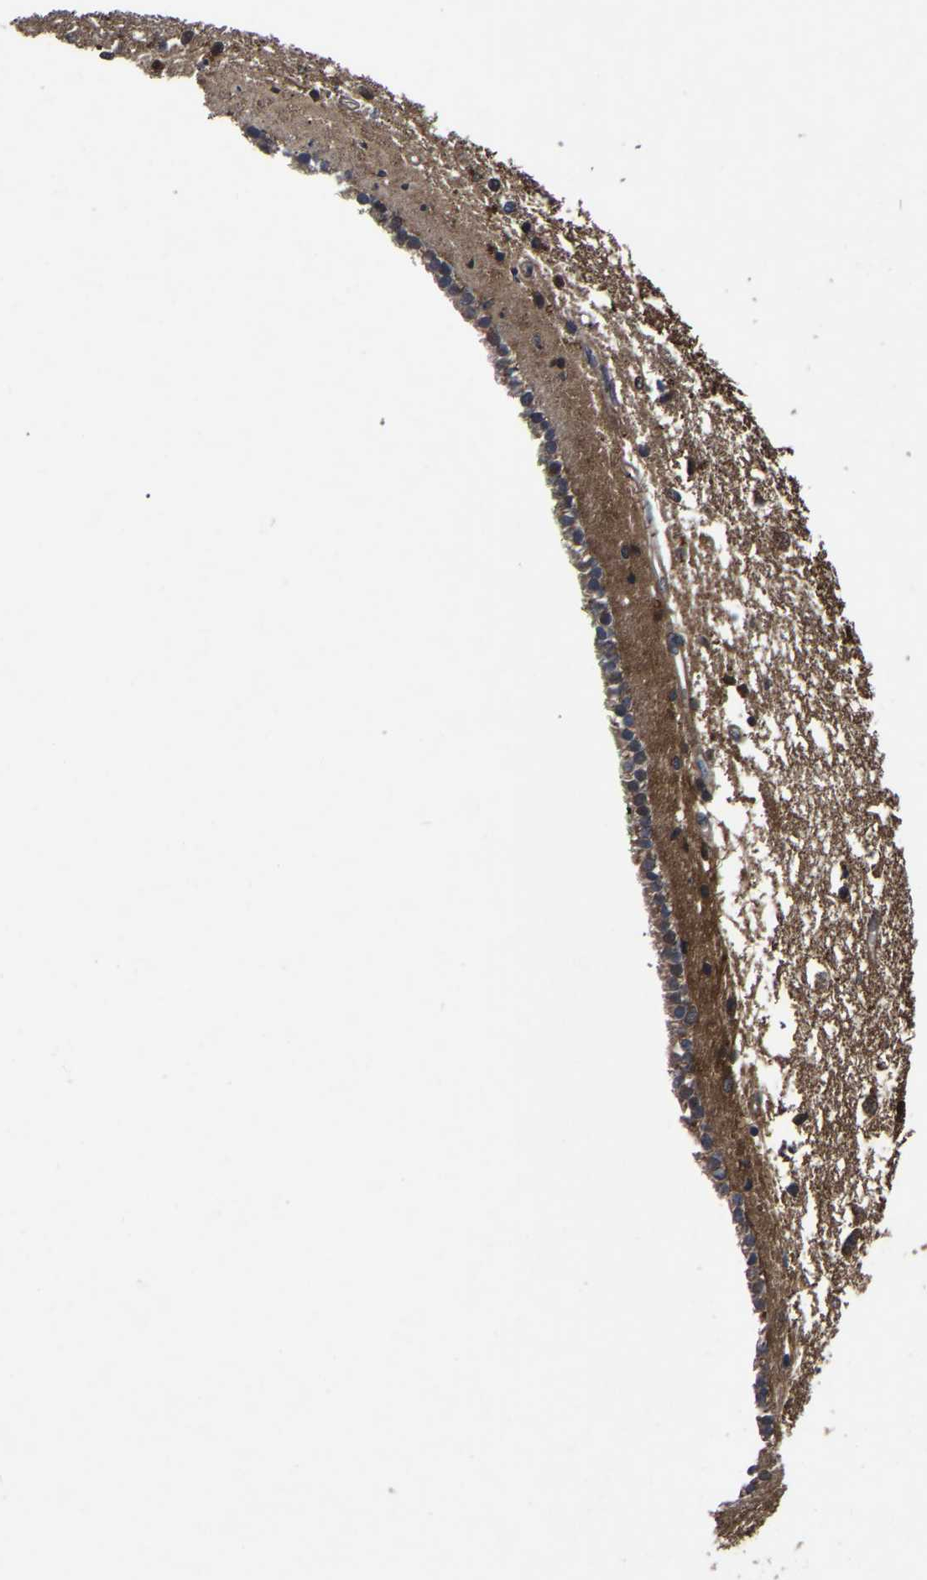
{"staining": {"intensity": "moderate", "quantity": "25%-75%", "location": "nuclear"}, "tissue": "caudate", "cell_type": "Glial cells", "image_type": "normal", "snomed": [{"axis": "morphology", "description": "Normal tissue, NOS"}, {"axis": "topography", "description": "Lateral ventricle wall"}], "caption": "IHC micrograph of unremarkable caudate stained for a protein (brown), which reveals medium levels of moderate nuclear staining in approximately 25%-75% of glial cells.", "gene": "FGD5", "patient": {"sex": "male", "age": 45}}